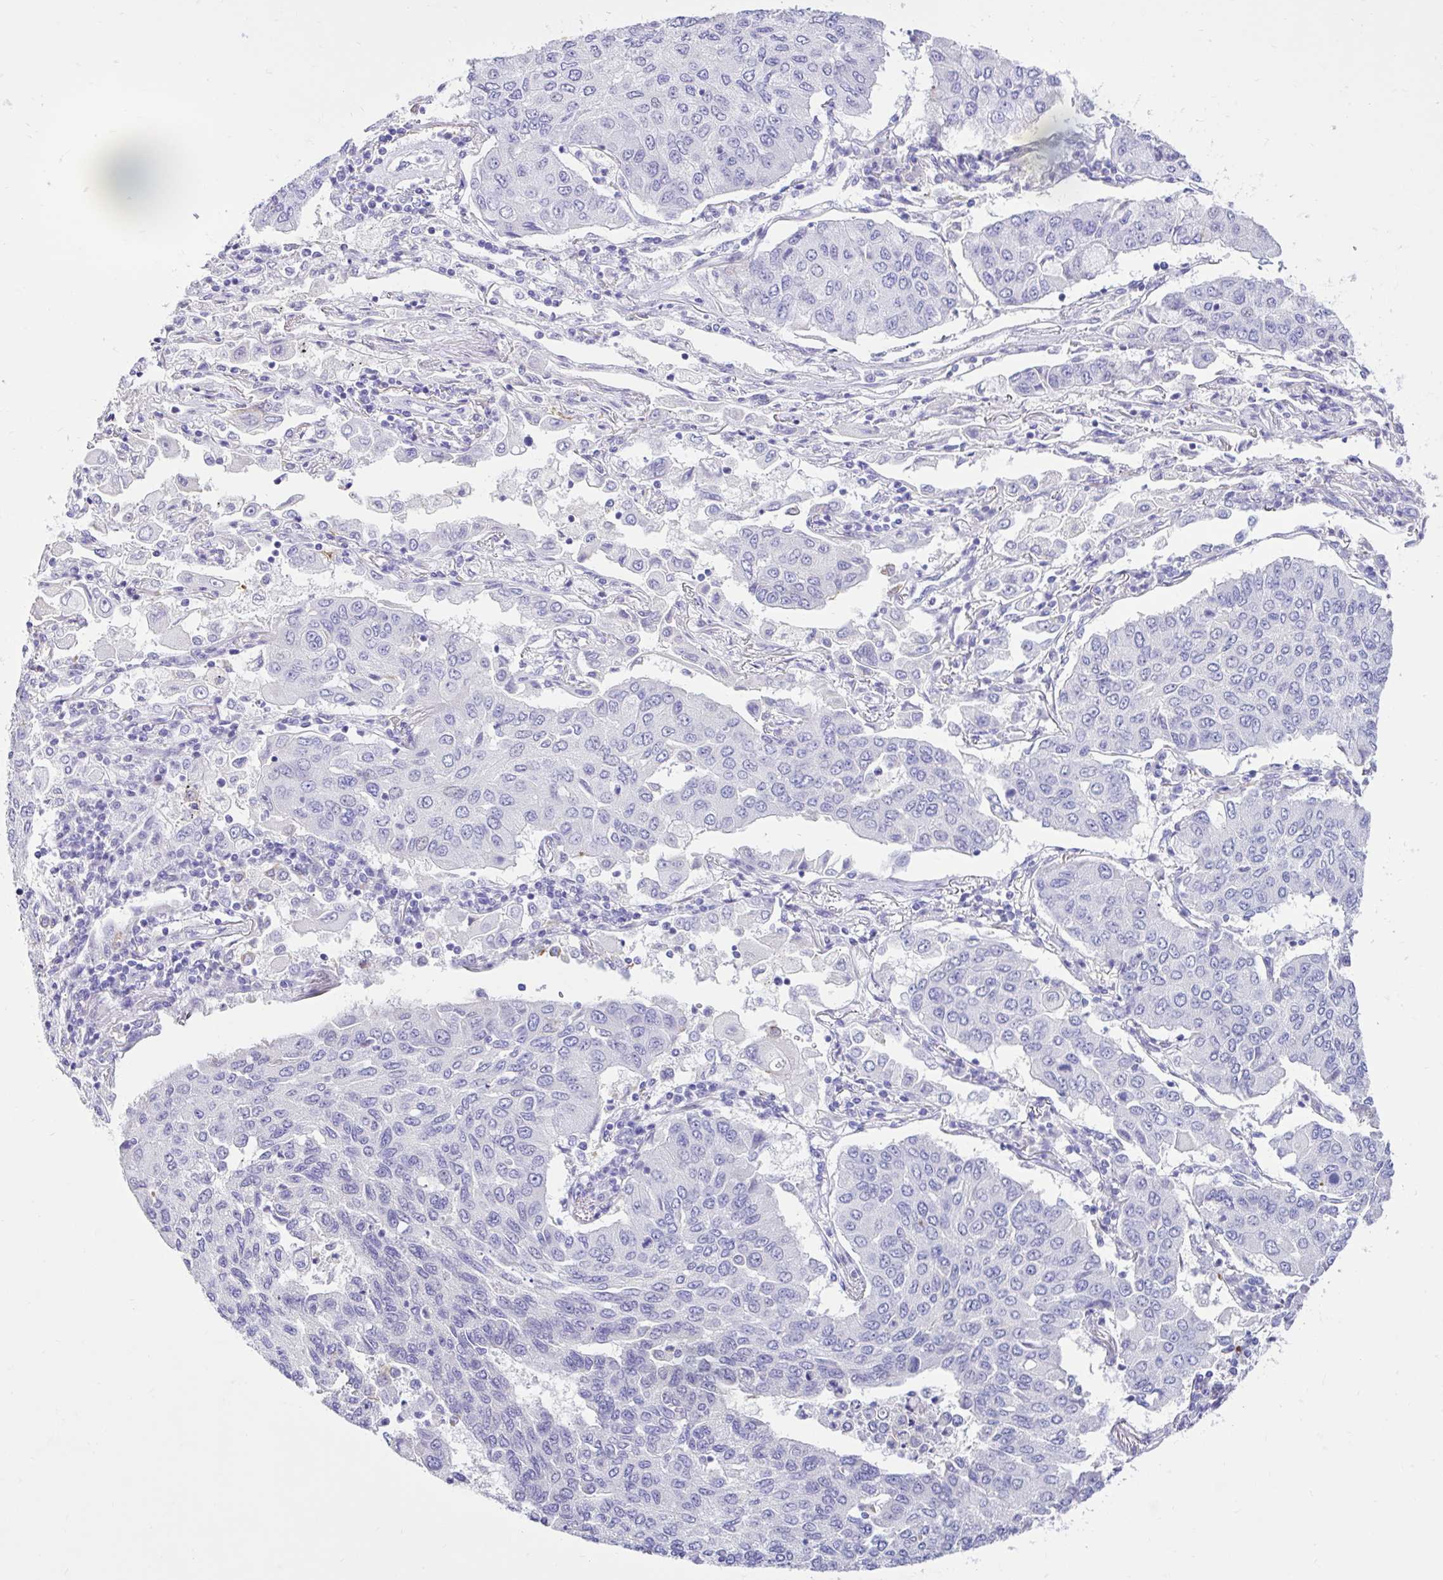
{"staining": {"intensity": "negative", "quantity": "none", "location": "none"}, "tissue": "lung cancer", "cell_type": "Tumor cells", "image_type": "cancer", "snomed": [{"axis": "morphology", "description": "Squamous cell carcinoma, NOS"}, {"axis": "topography", "description": "Lung"}], "caption": "Immunohistochemical staining of squamous cell carcinoma (lung) demonstrates no significant positivity in tumor cells. (Brightfield microscopy of DAB (3,3'-diaminobenzidine) immunohistochemistry (IHC) at high magnification).", "gene": "NHLH2", "patient": {"sex": "male", "age": 74}}